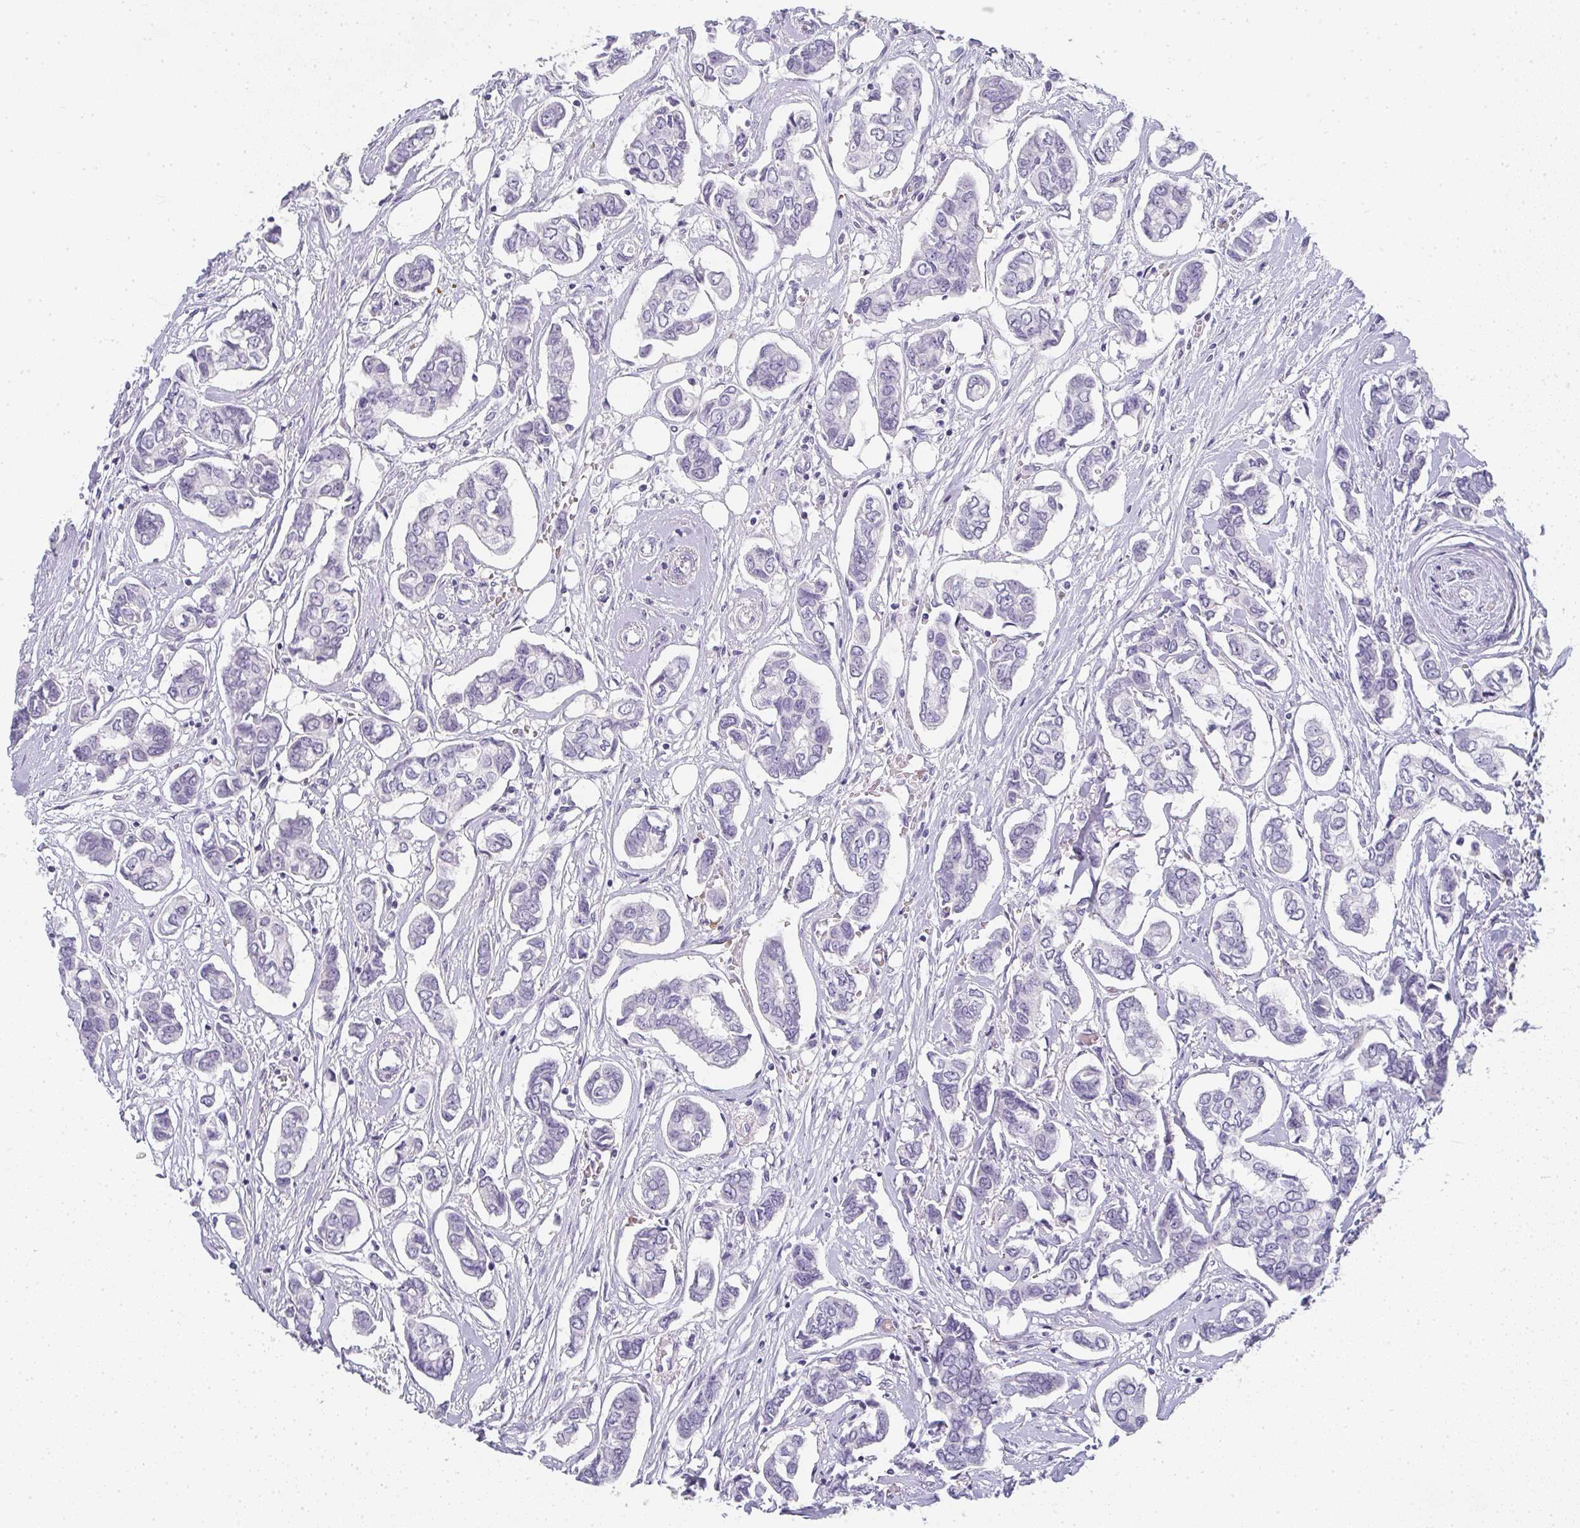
{"staining": {"intensity": "negative", "quantity": "none", "location": "none"}, "tissue": "breast cancer", "cell_type": "Tumor cells", "image_type": "cancer", "snomed": [{"axis": "morphology", "description": "Duct carcinoma"}, {"axis": "topography", "description": "Breast"}], "caption": "This is an immunohistochemistry photomicrograph of infiltrating ductal carcinoma (breast). There is no staining in tumor cells.", "gene": "NEU2", "patient": {"sex": "female", "age": 73}}